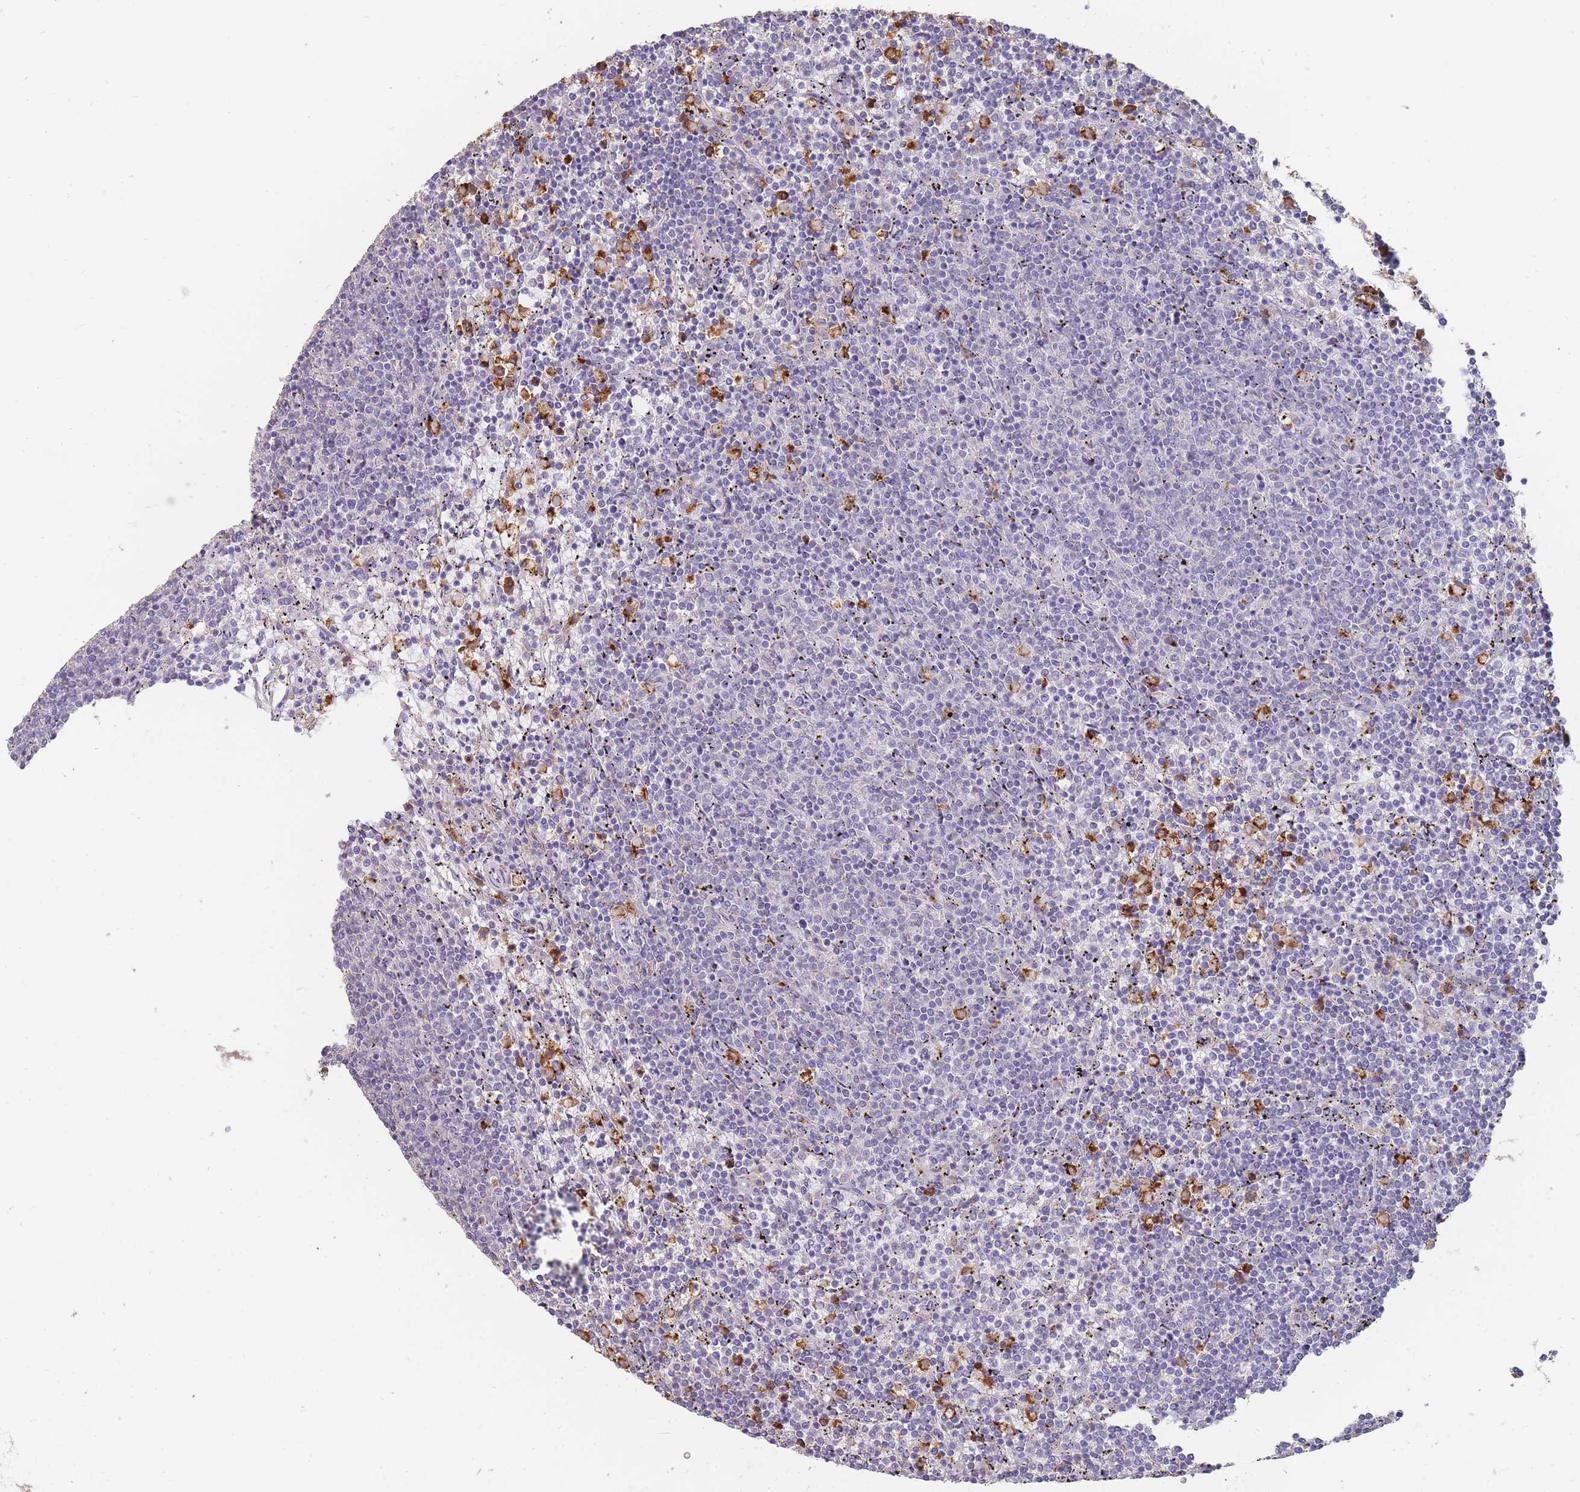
{"staining": {"intensity": "negative", "quantity": "none", "location": "none"}, "tissue": "lymphoma", "cell_type": "Tumor cells", "image_type": "cancer", "snomed": [{"axis": "morphology", "description": "Malignant lymphoma, non-Hodgkin's type, Low grade"}, {"axis": "topography", "description": "Spleen"}], "caption": "Protein analysis of malignant lymphoma, non-Hodgkin's type (low-grade) reveals no significant positivity in tumor cells.", "gene": "CLEC12A", "patient": {"sex": "female", "age": 50}}